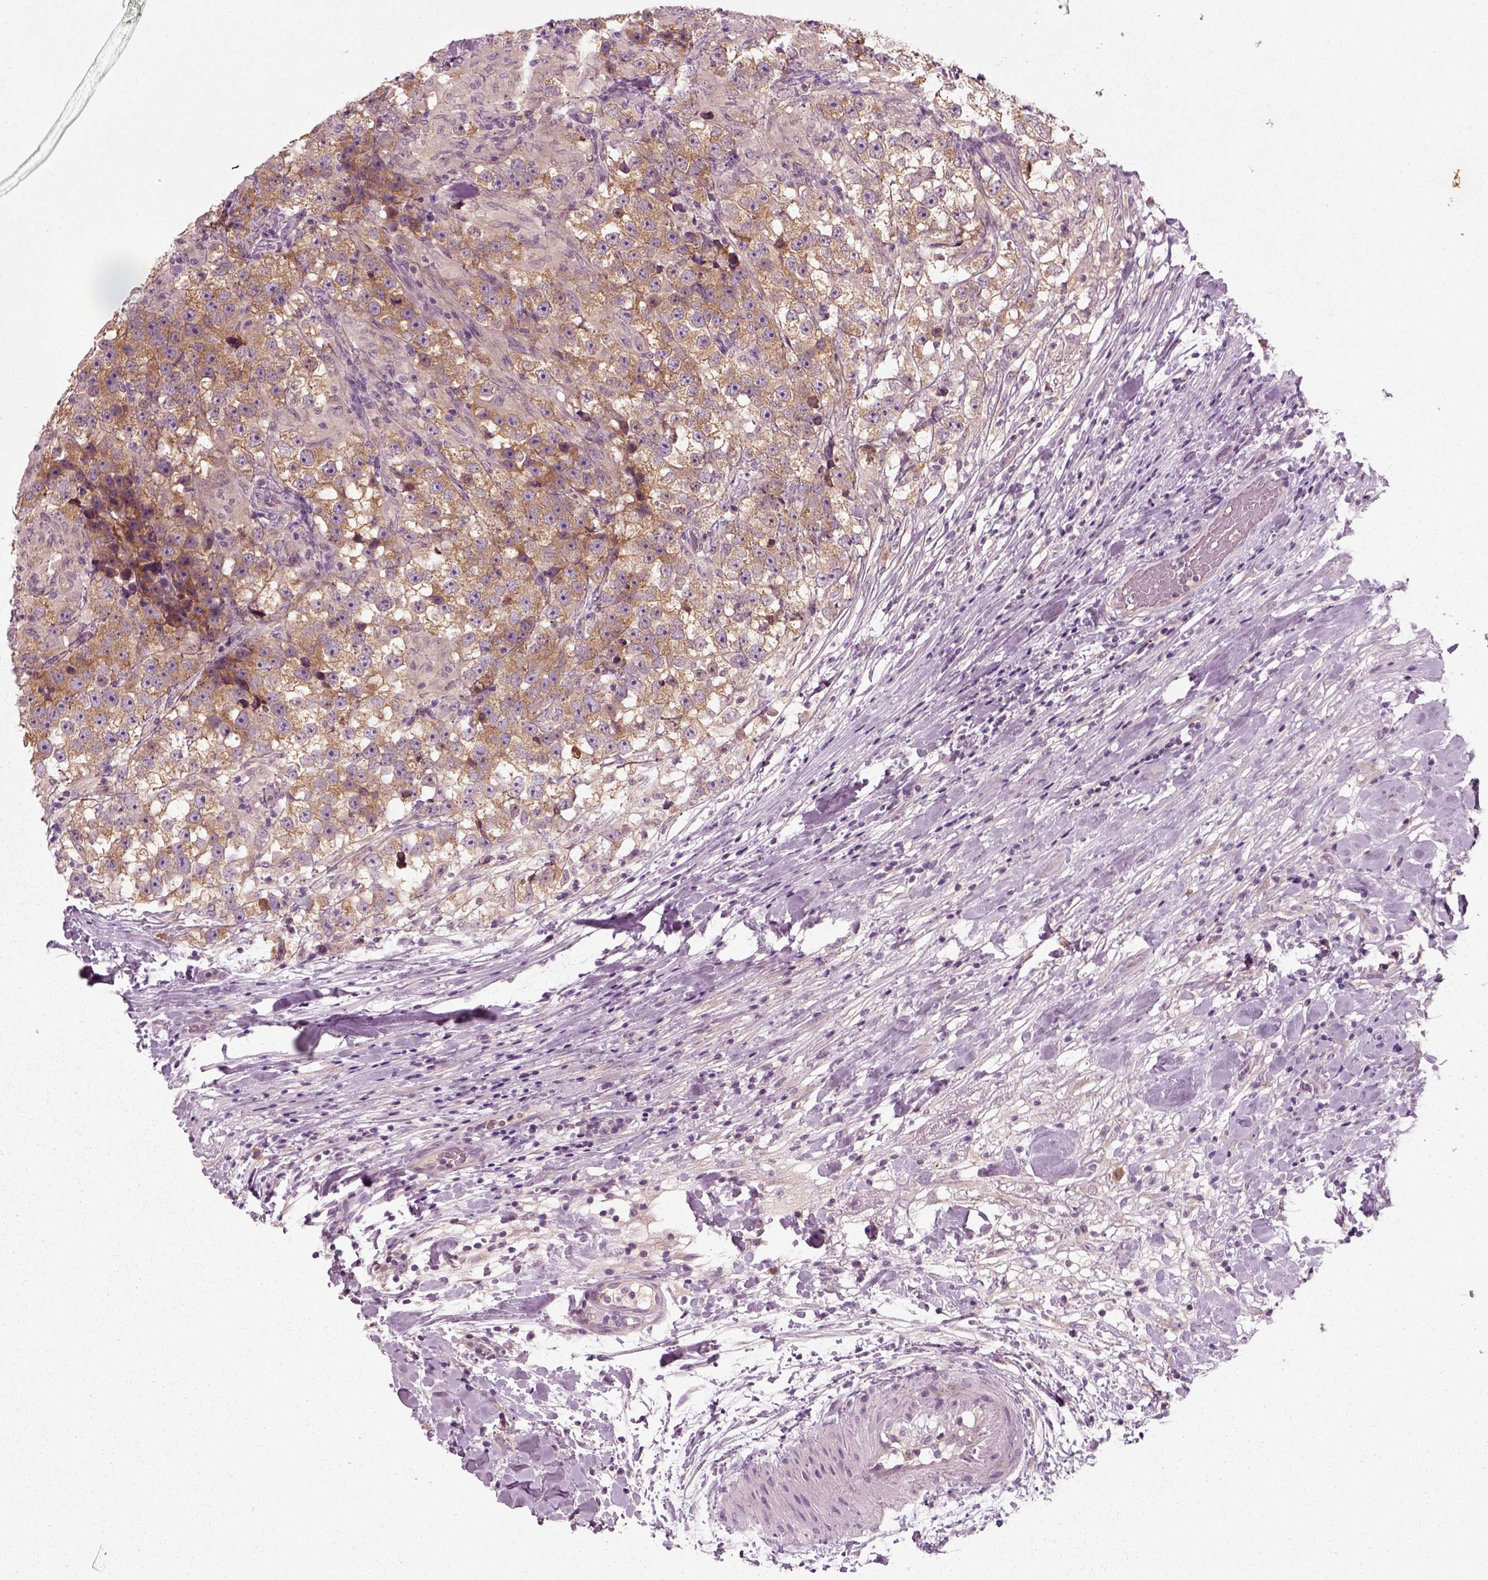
{"staining": {"intensity": "moderate", "quantity": ">75%", "location": "cytoplasmic/membranous"}, "tissue": "testis cancer", "cell_type": "Tumor cells", "image_type": "cancer", "snomed": [{"axis": "morphology", "description": "Seminoma, NOS"}, {"axis": "topography", "description": "Testis"}], "caption": "An IHC image of tumor tissue is shown. Protein staining in brown labels moderate cytoplasmic/membranous positivity in testis cancer (seminoma) within tumor cells.", "gene": "RND2", "patient": {"sex": "male", "age": 46}}